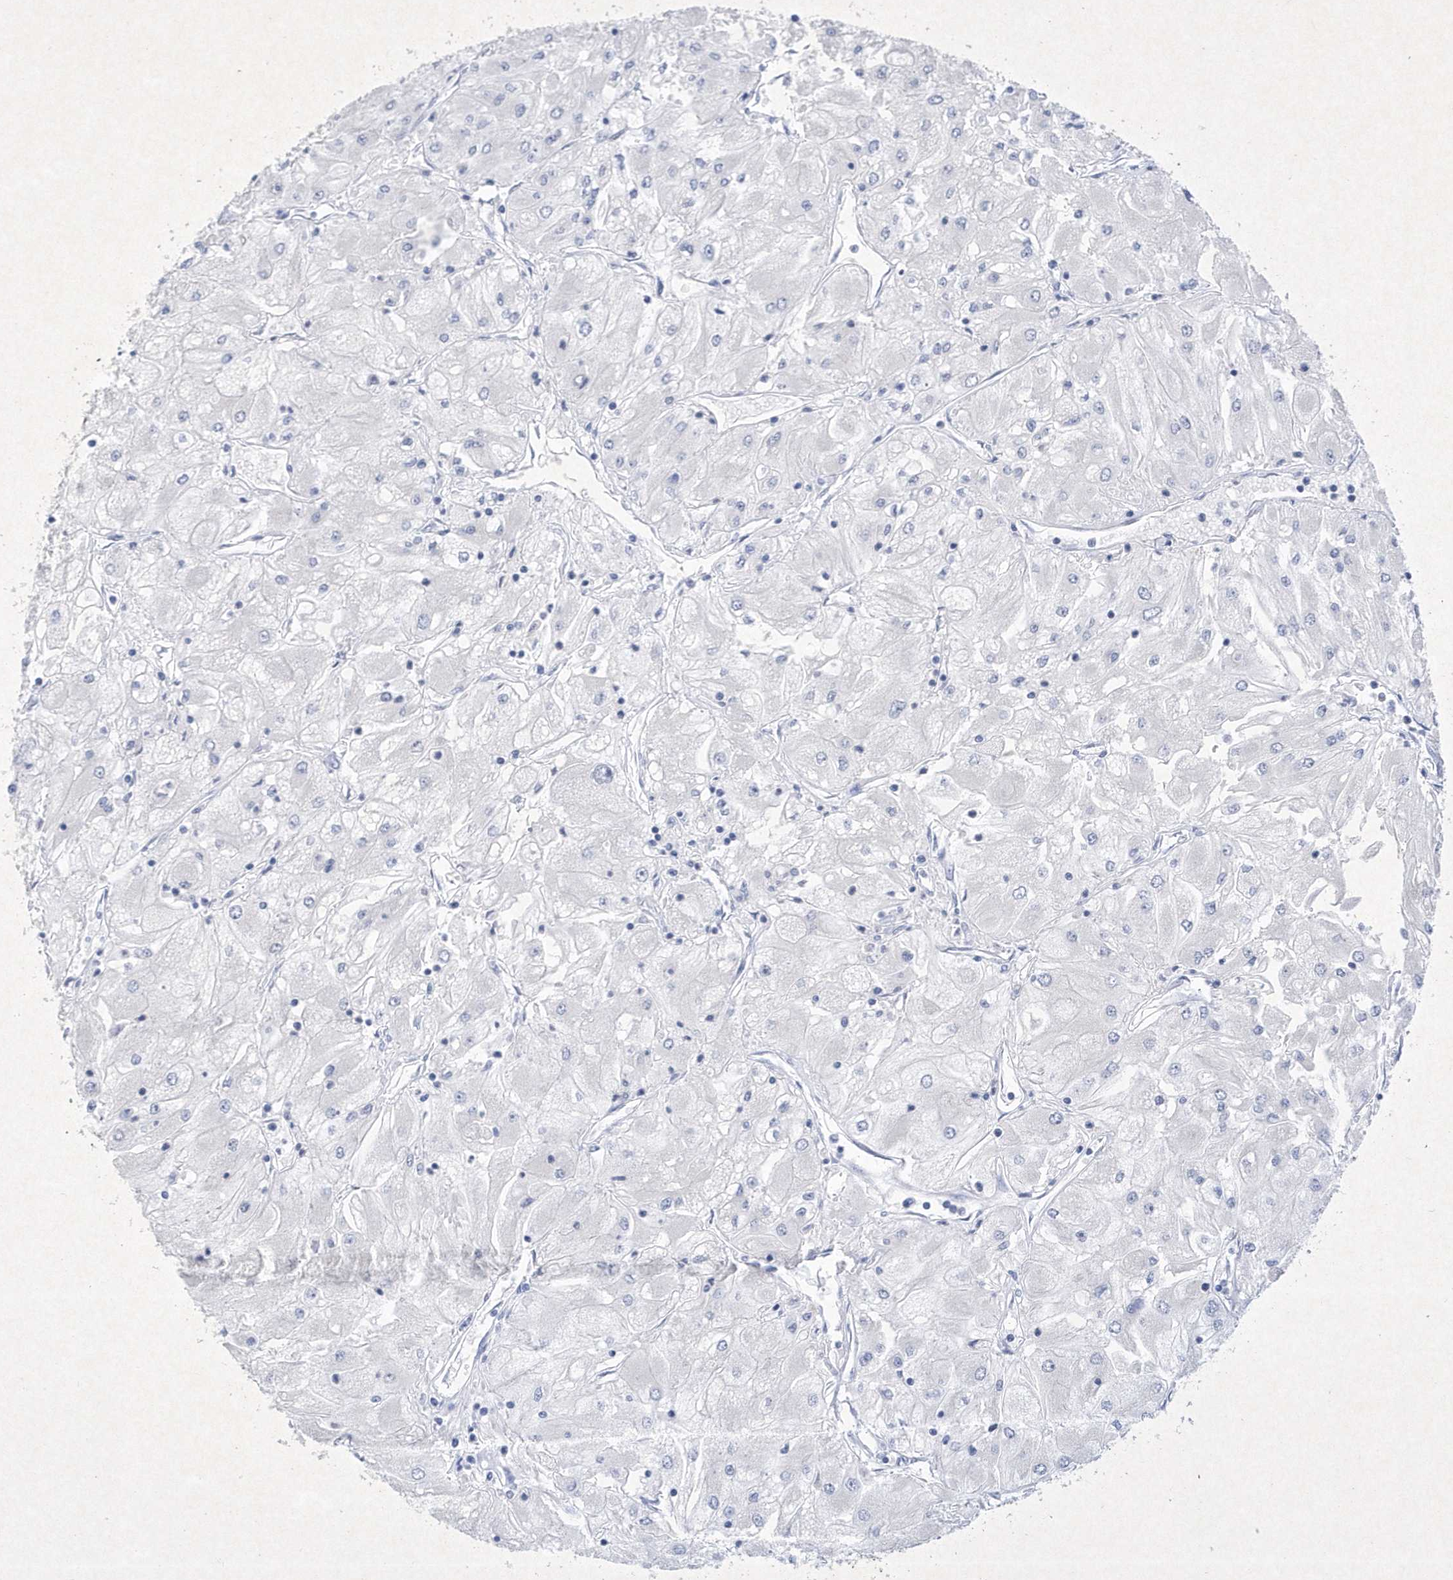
{"staining": {"intensity": "negative", "quantity": "none", "location": "none"}, "tissue": "renal cancer", "cell_type": "Tumor cells", "image_type": "cancer", "snomed": [{"axis": "morphology", "description": "Adenocarcinoma, NOS"}, {"axis": "topography", "description": "Kidney"}], "caption": "Protein analysis of renal adenocarcinoma displays no significant staining in tumor cells. (DAB IHC with hematoxylin counter stain).", "gene": "BHLHA15", "patient": {"sex": "male", "age": 80}}